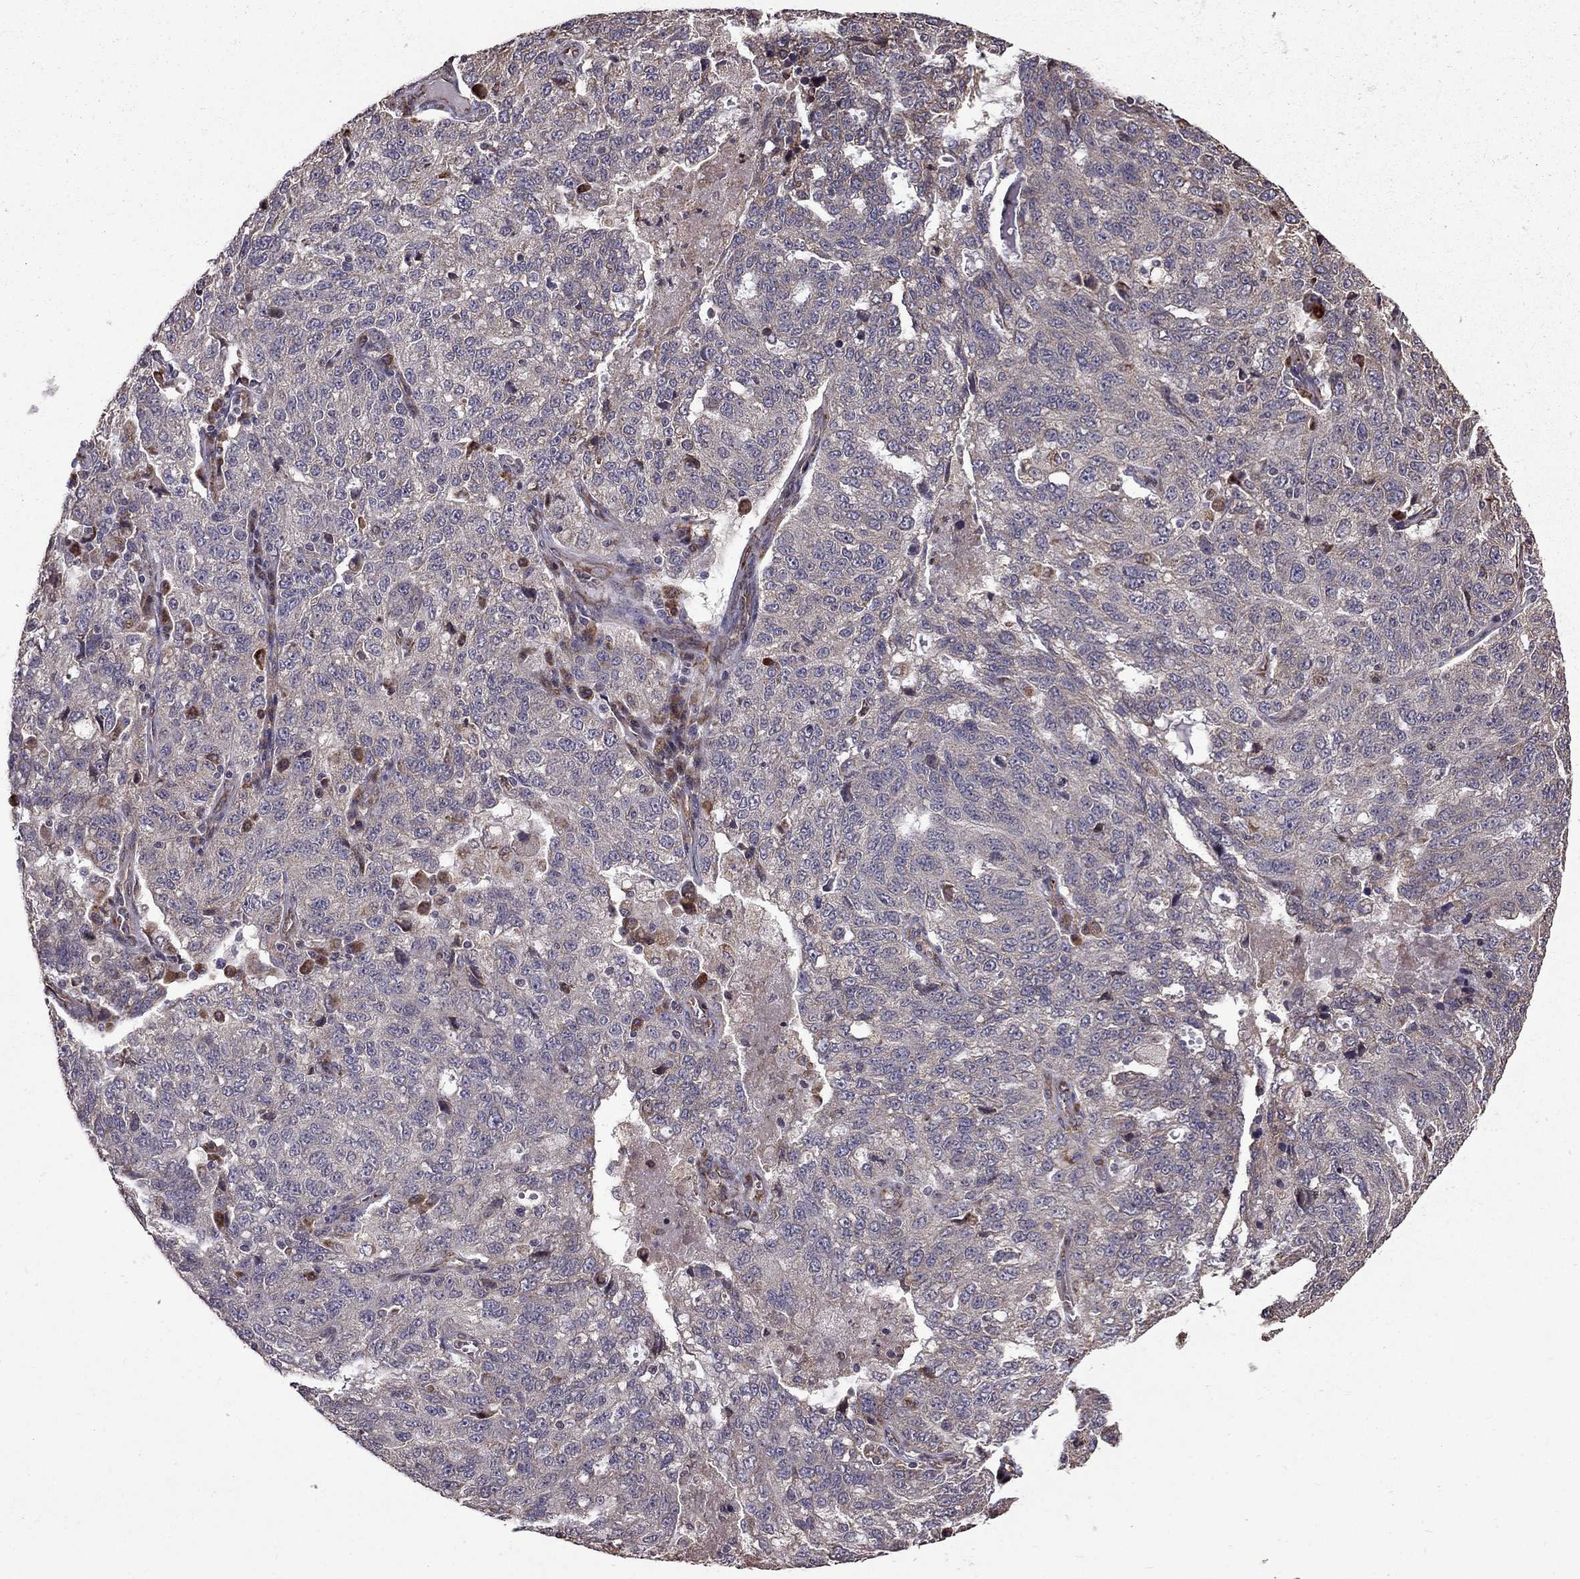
{"staining": {"intensity": "negative", "quantity": "none", "location": "none"}, "tissue": "ovarian cancer", "cell_type": "Tumor cells", "image_type": "cancer", "snomed": [{"axis": "morphology", "description": "Cystadenocarcinoma, serous, NOS"}, {"axis": "topography", "description": "Ovary"}], "caption": "This photomicrograph is of ovarian cancer stained with immunohistochemistry to label a protein in brown with the nuclei are counter-stained blue. There is no expression in tumor cells.", "gene": "IKBIP", "patient": {"sex": "female", "age": 71}}